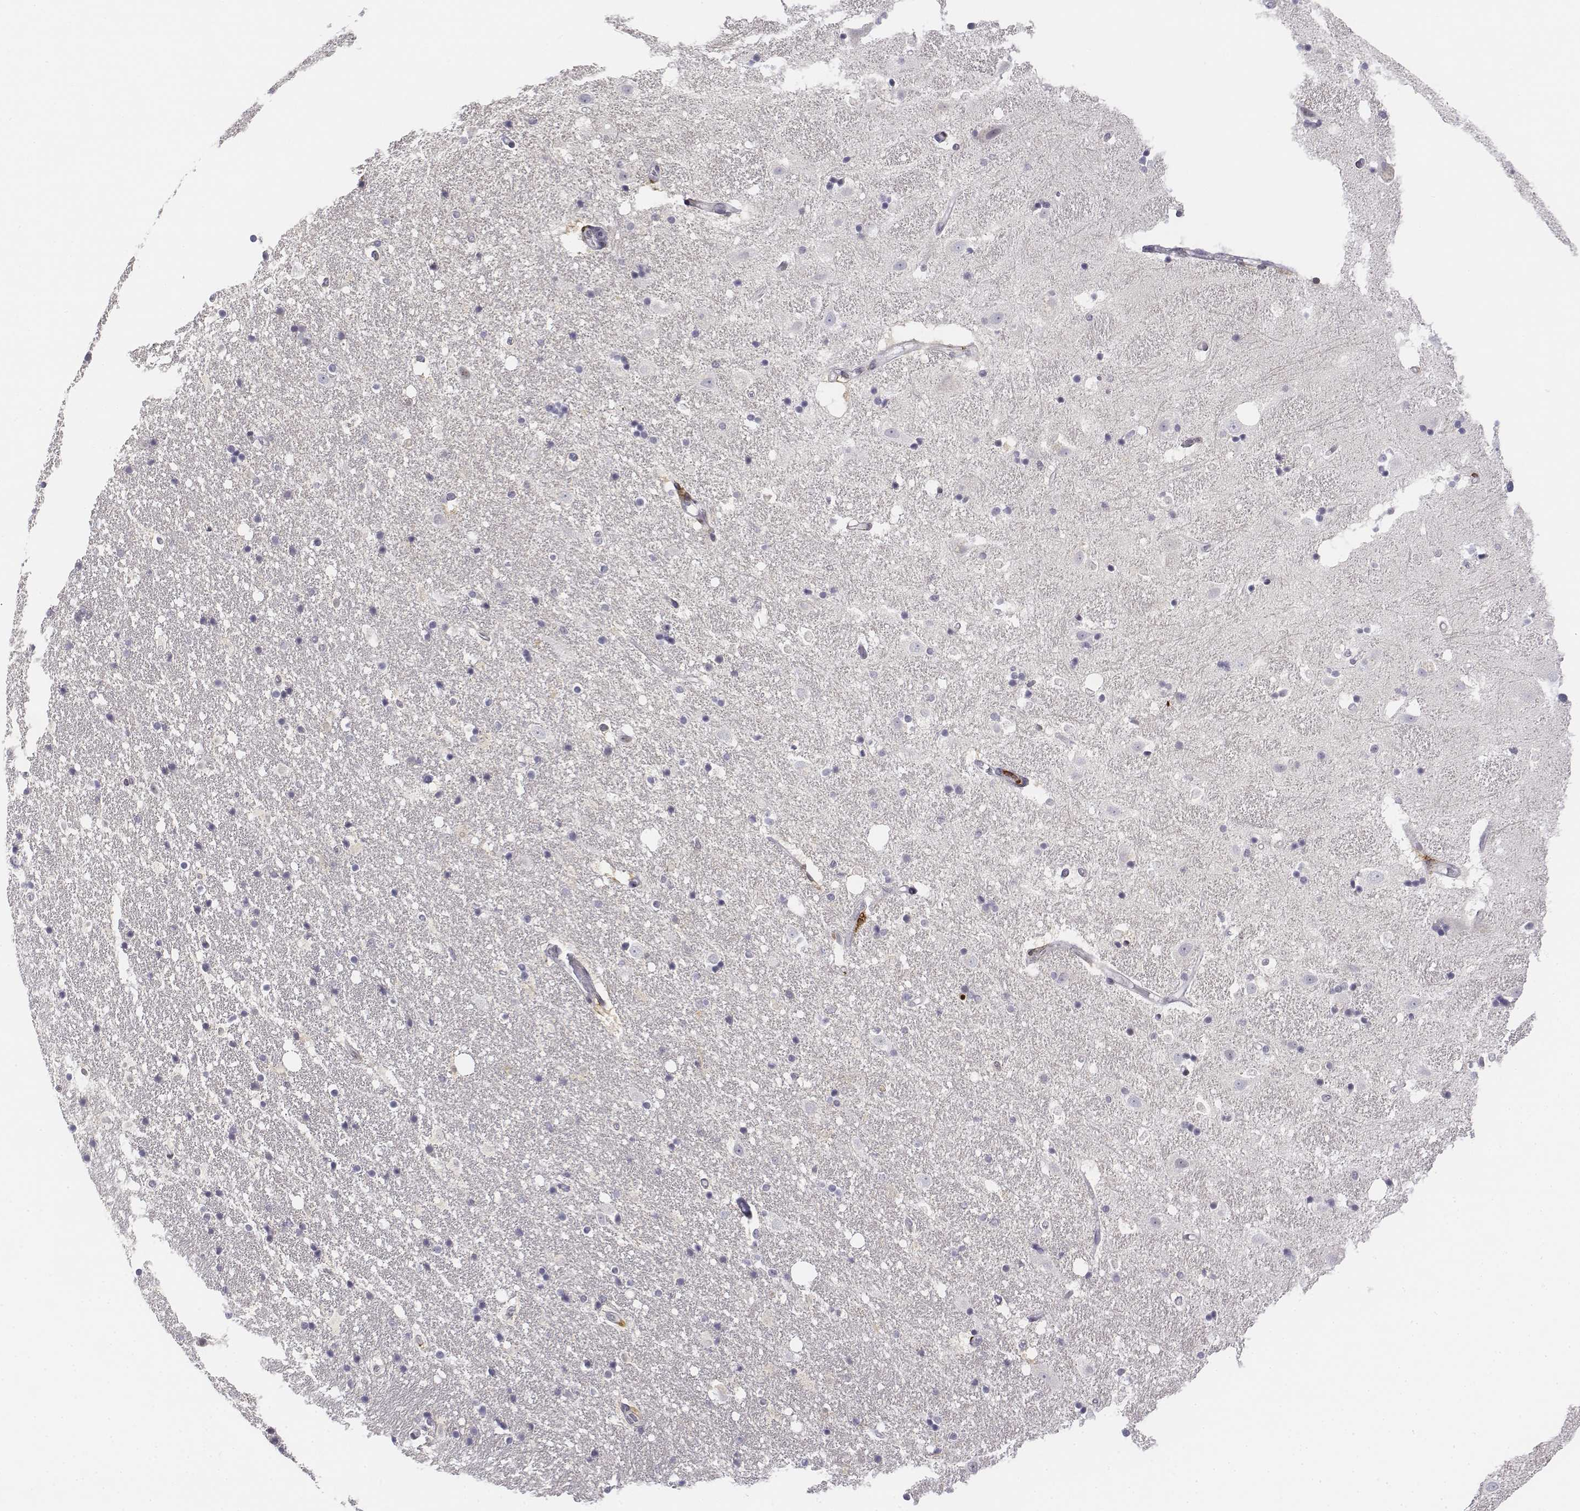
{"staining": {"intensity": "negative", "quantity": "none", "location": "none"}, "tissue": "hippocampus", "cell_type": "Glial cells", "image_type": "normal", "snomed": [{"axis": "morphology", "description": "Normal tissue, NOS"}, {"axis": "topography", "description": "Hippocampus"}], "caption": "Immunohistochemistry (IHC) histopathology image of unremarkable hippocampus: human hippocampus stained with DAB displays no significant protein positivity in glial cells.", "gene": "CD14", "patient": {"sex": "male", "age": 49}}